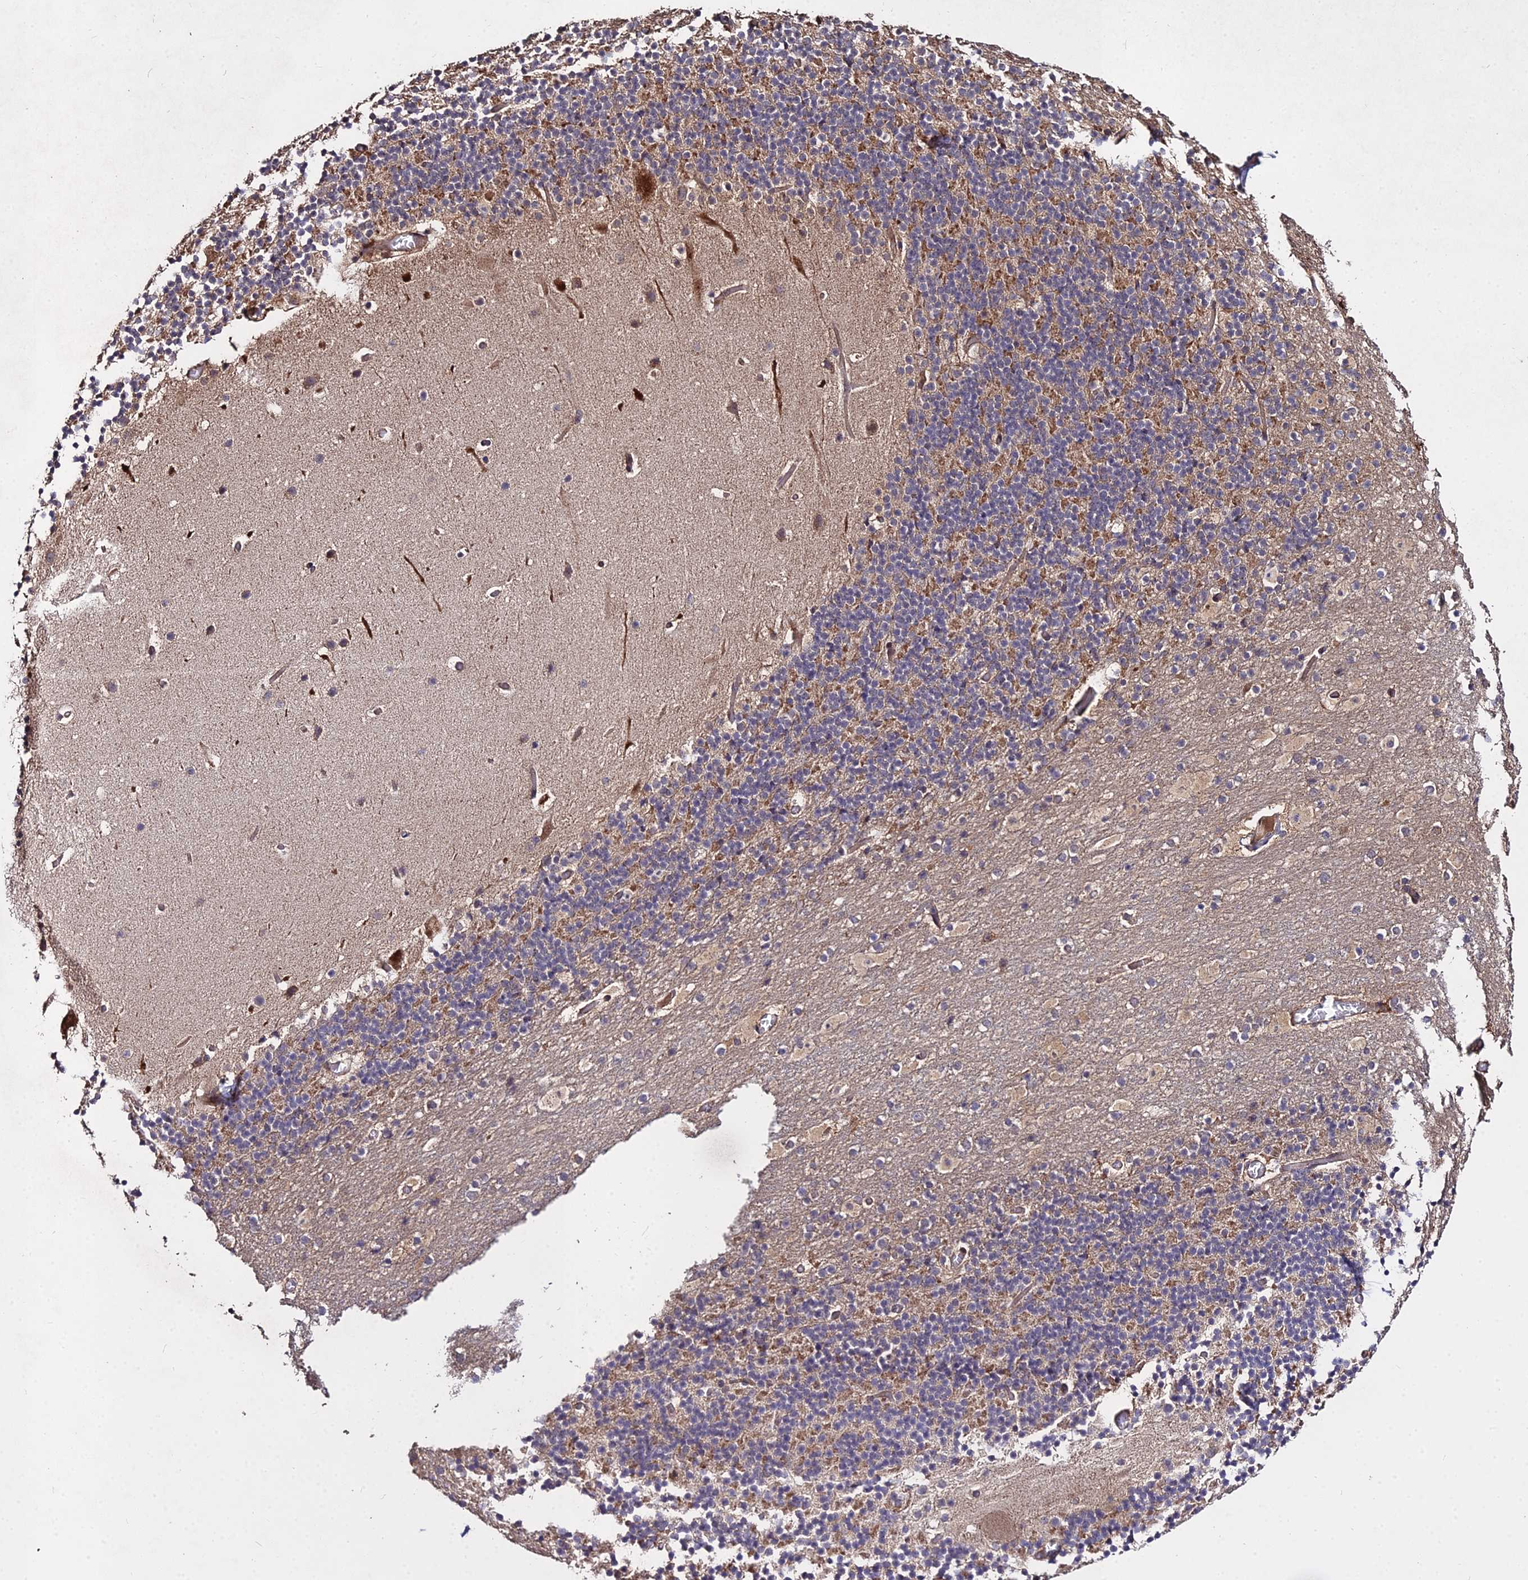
{"staining": {"intensity": "moderate", "quantity": "25%-75%", "location": "cytoplasmic/membranous"}, "tissue": "cerebellum", "cell_type": "Cells in granular layer", "image_type": "normal", "snomed": [{"axis": "morphology", "description": "Normal tissue, NOS"}, {"axis": "topography", "description": "Cerebellum"}], "caption": "This micrograph exhibits immunohistochemistry staining of normal human cerebellum, with medium moderate cytoplasmic/membranous staining in about 25%-75% of cells in granular layer.", "gene": "GRTP1", "patient": {"sex": "male", "age": 57}}